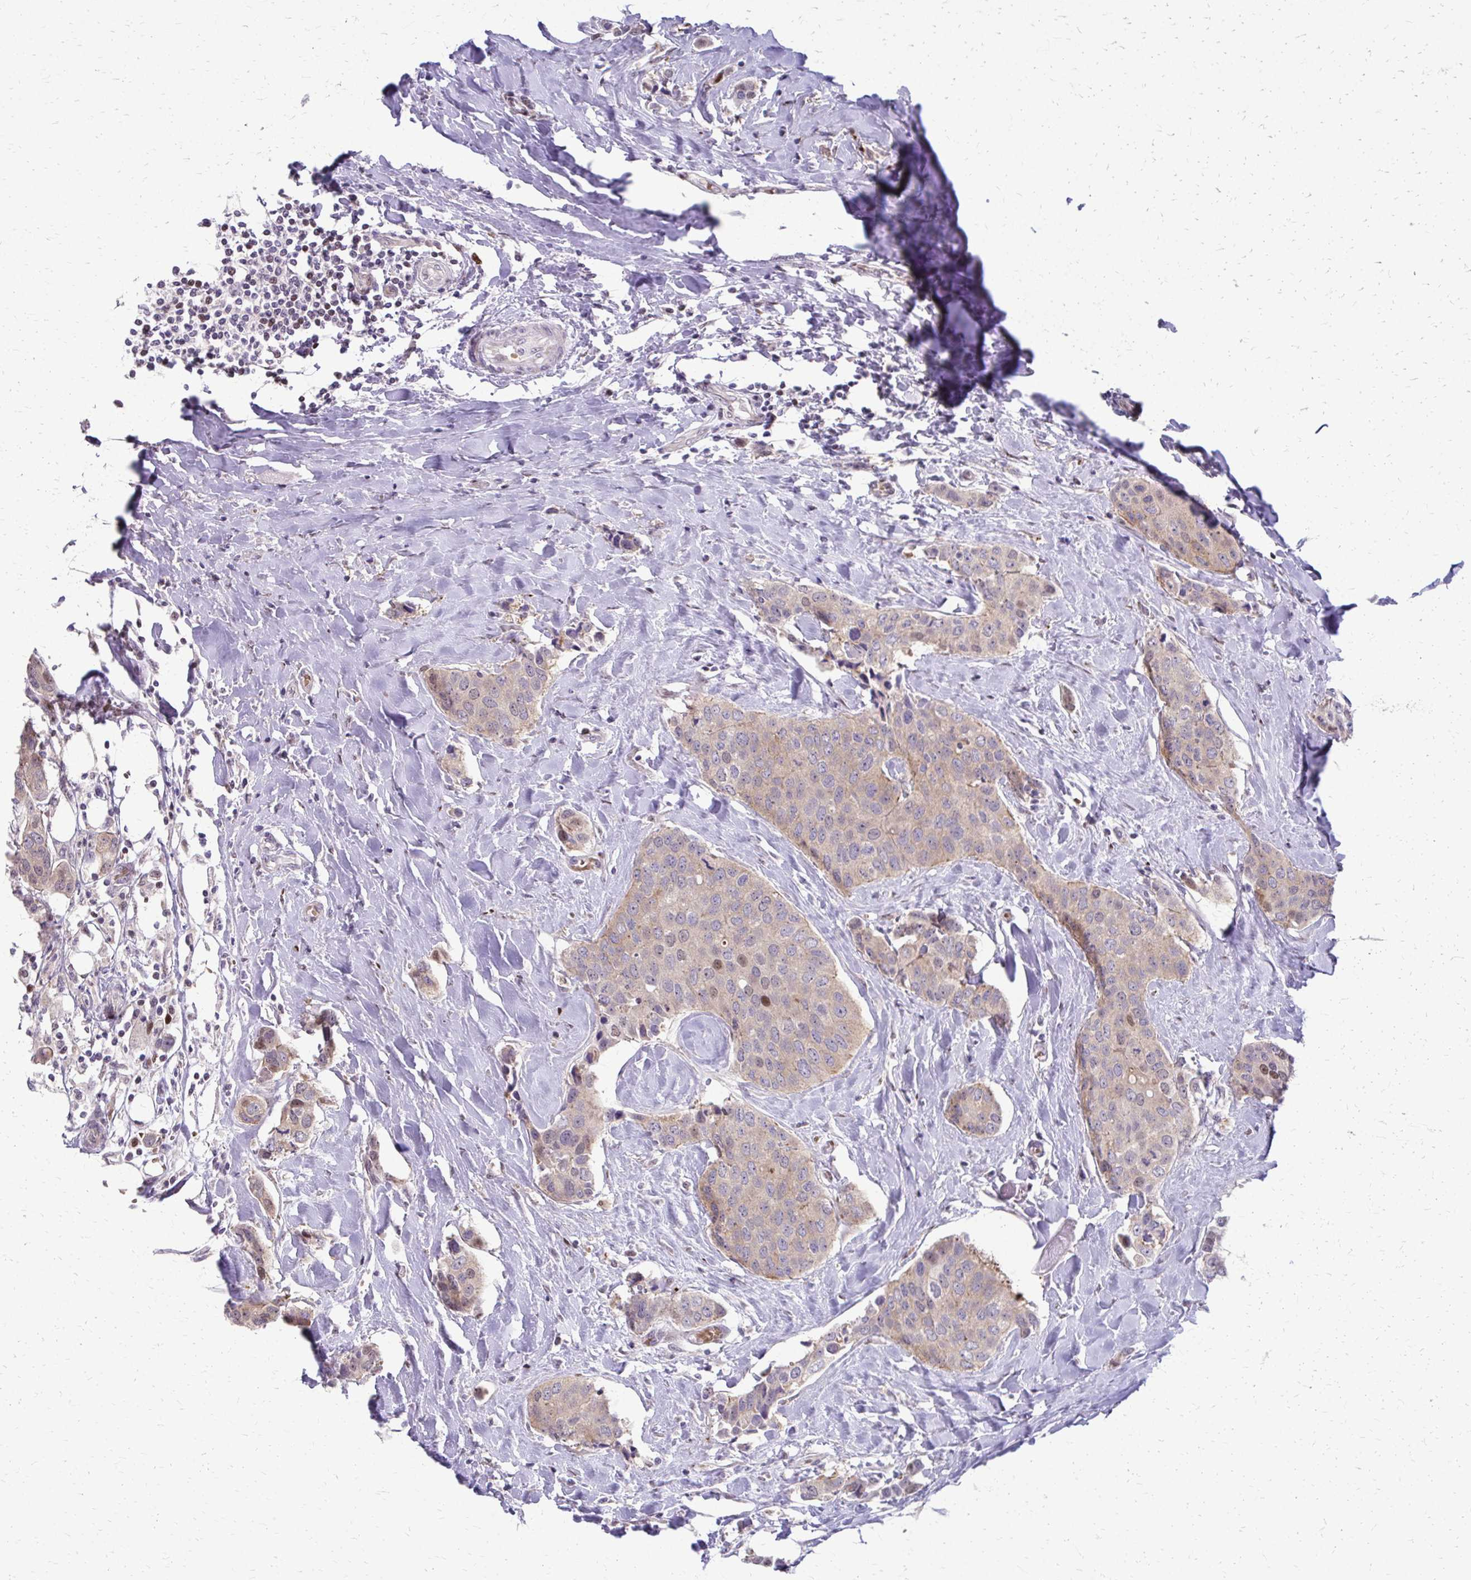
{"staining": {"intensity": "weak", "quantity": "25%-75%", "location": "cytoplasmic/membranous,nuclear"}, "tissue": "breast cancer", "cell_type": "Tumor cells", "image_type": "cancer", "snomed": [{"axis": "morphology", "description": "Duct carcinoma"}, {"axis": "topography", "description": "Breast"}], "caption": "This histopathology image shows immunohistochemistry staining of breast cancer (invasive ductal carcinoma), with low weak cytoplasmic/membranous and nuclear staining in about 25%-75% of tumor cells.", "gene": "PPDPFL", "patient": {"sex": "female", "age": 80}}